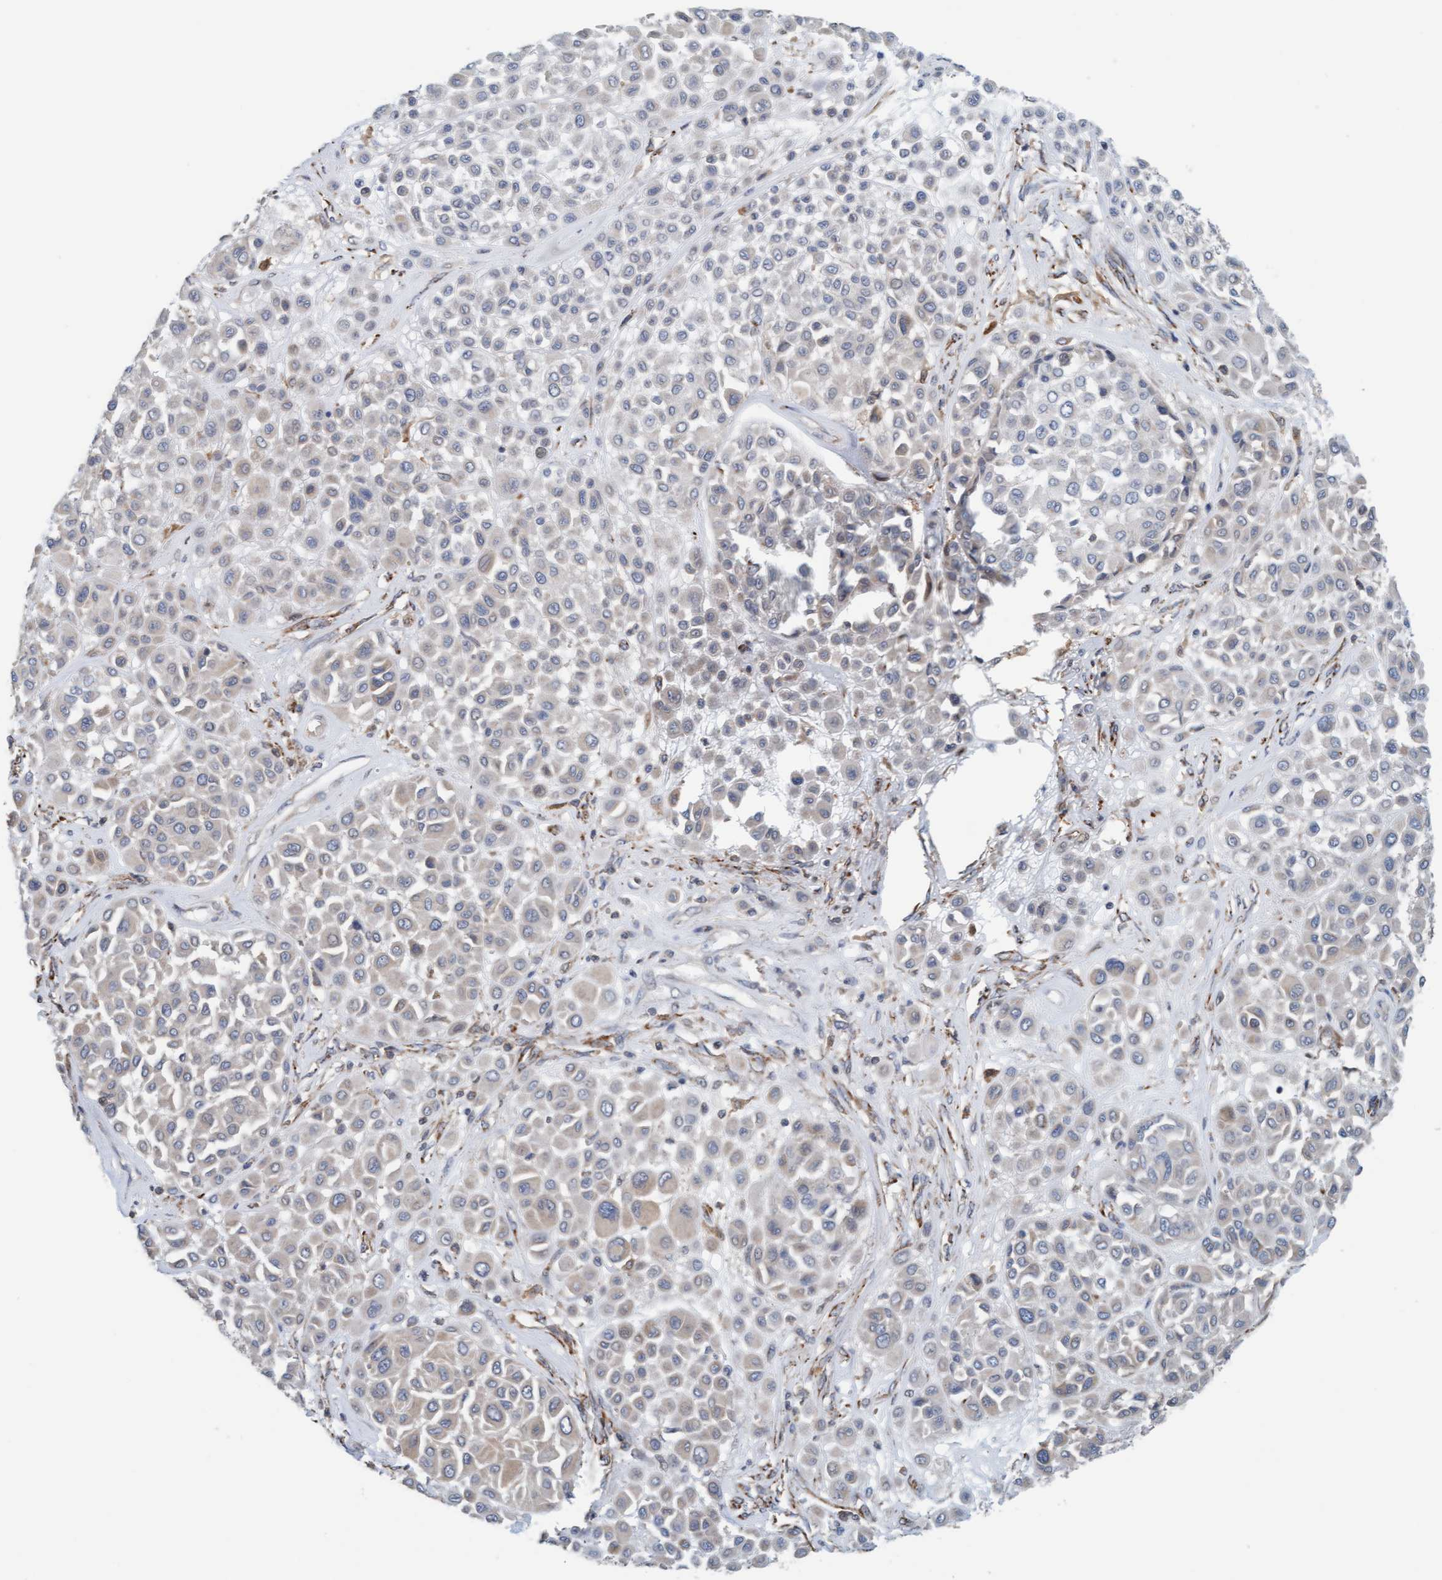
{"staining": {"intensity": "weak", "quantity": "<25%", "location": "cytoplasmic/membranous"}, "tissue": "melanoma", "cell_type": "Tumor cells", "image_type": "cancer", "snomed": [{"axis": "morphology", "description": "Malignant melanoma, Metastatic site"}, {"axis": "topography", "description": "Soft tissue"}], "caption": "Protein analysis of melanoma displays no significant staining in tumor cells. (DAB (3,3'-diaminobenzidine) IHC with hematoxylin counter stain).", "gene": "UBAP1", "patient": {"sex": "male", "age": 41}}